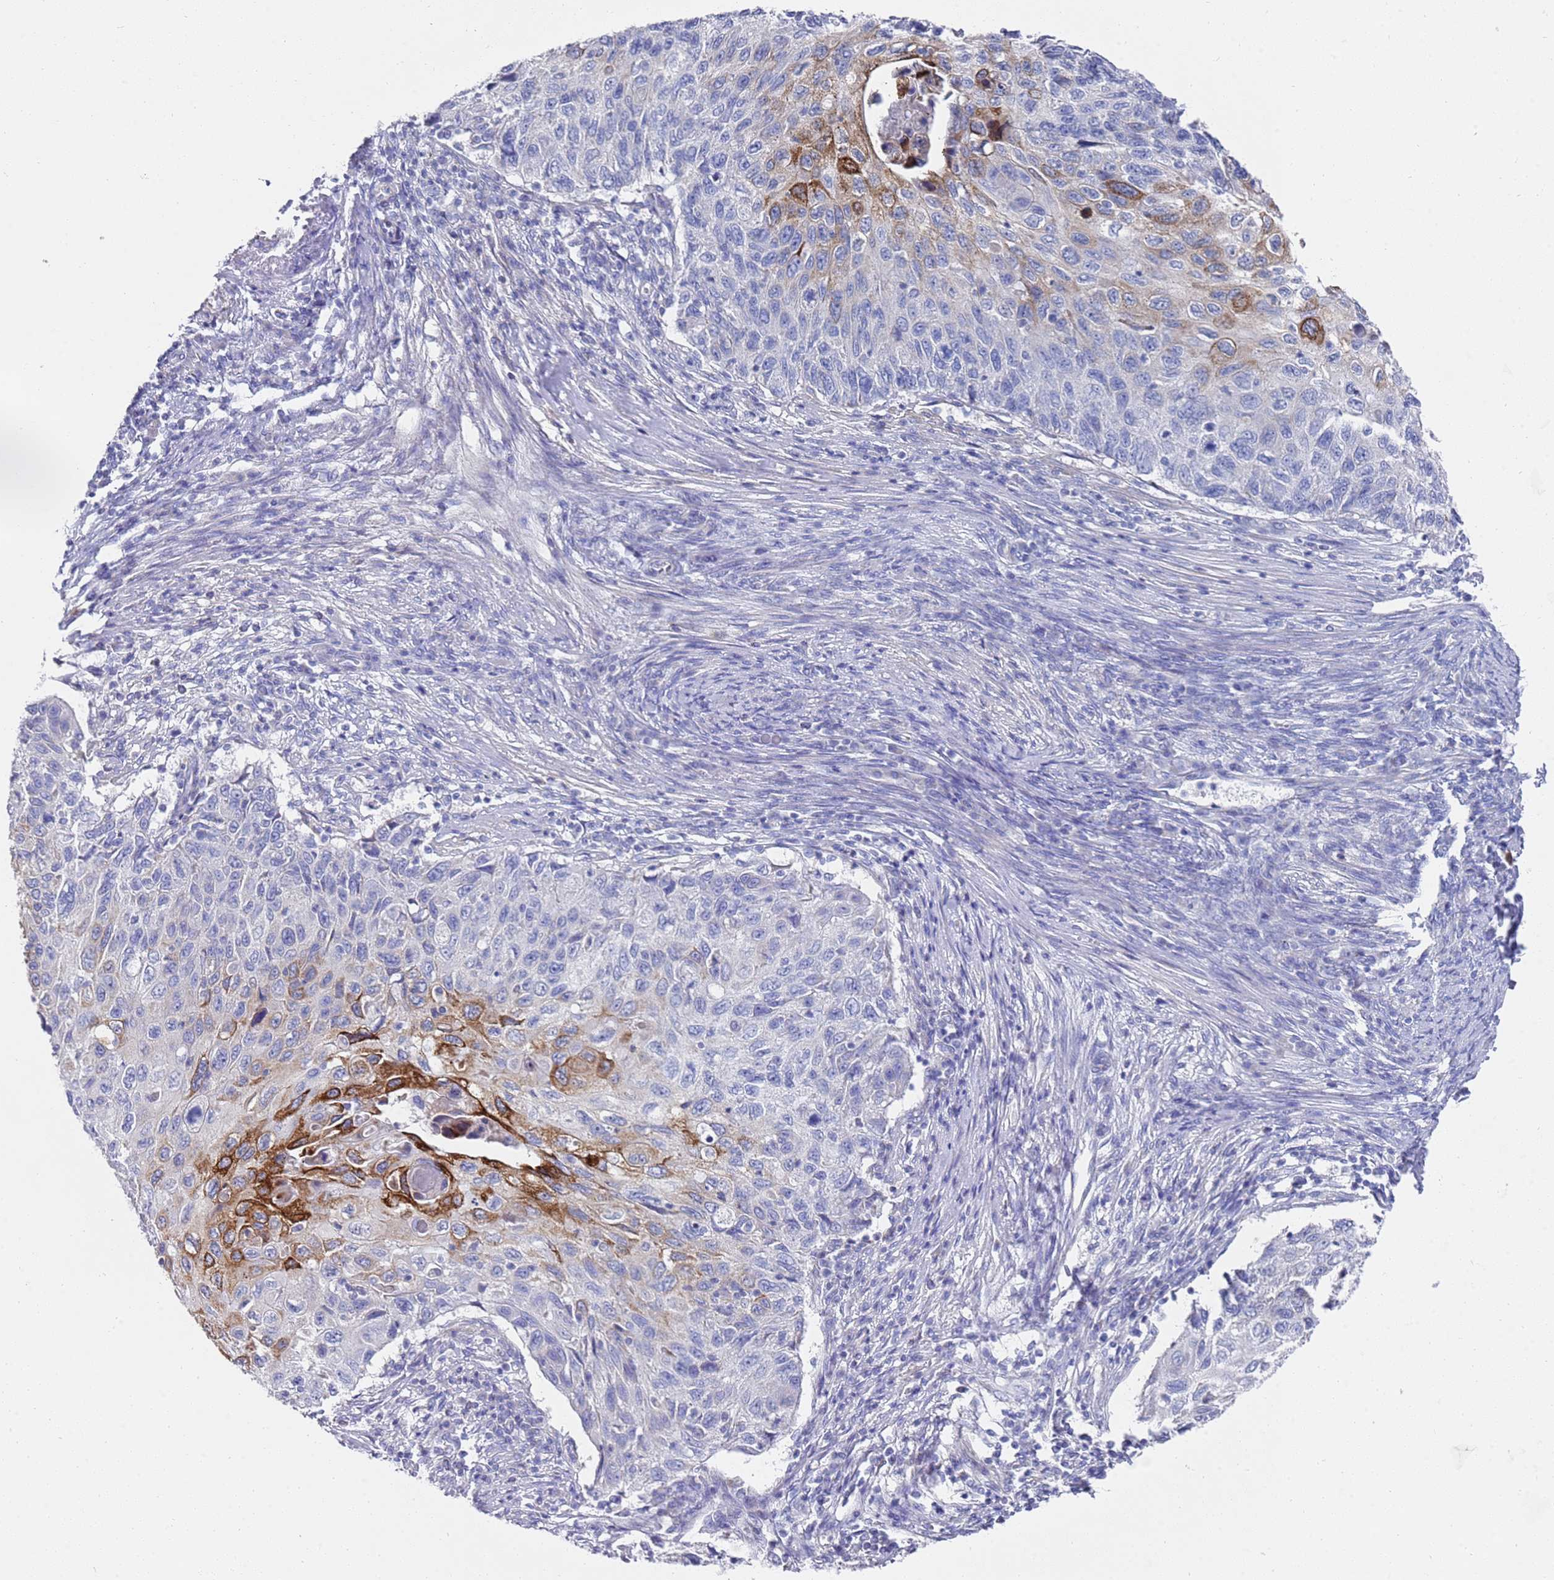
{"staining": {"intensity": "strong", "quantity": "<25%", "location": "cytoplasmic/membranous"}, "tissue": "cervical cancer", "cell_type": "Tumor cells", "image_type": "cancer", "snomed": [{"axis": "morphology", "description": "Squamous cell carcinoma, NOS"}, {"axis": "topography", "description": "Cervix"}], "caption": "A high-resolution micrograph shows IHC staining of squamous cell carcinoma (cervical), which demonstrates strong cytoplasmic/membranous expression in about <25% of tumor cells.", "gene": "SCAPER", "patient": {"sex": "female", "age": 70}}